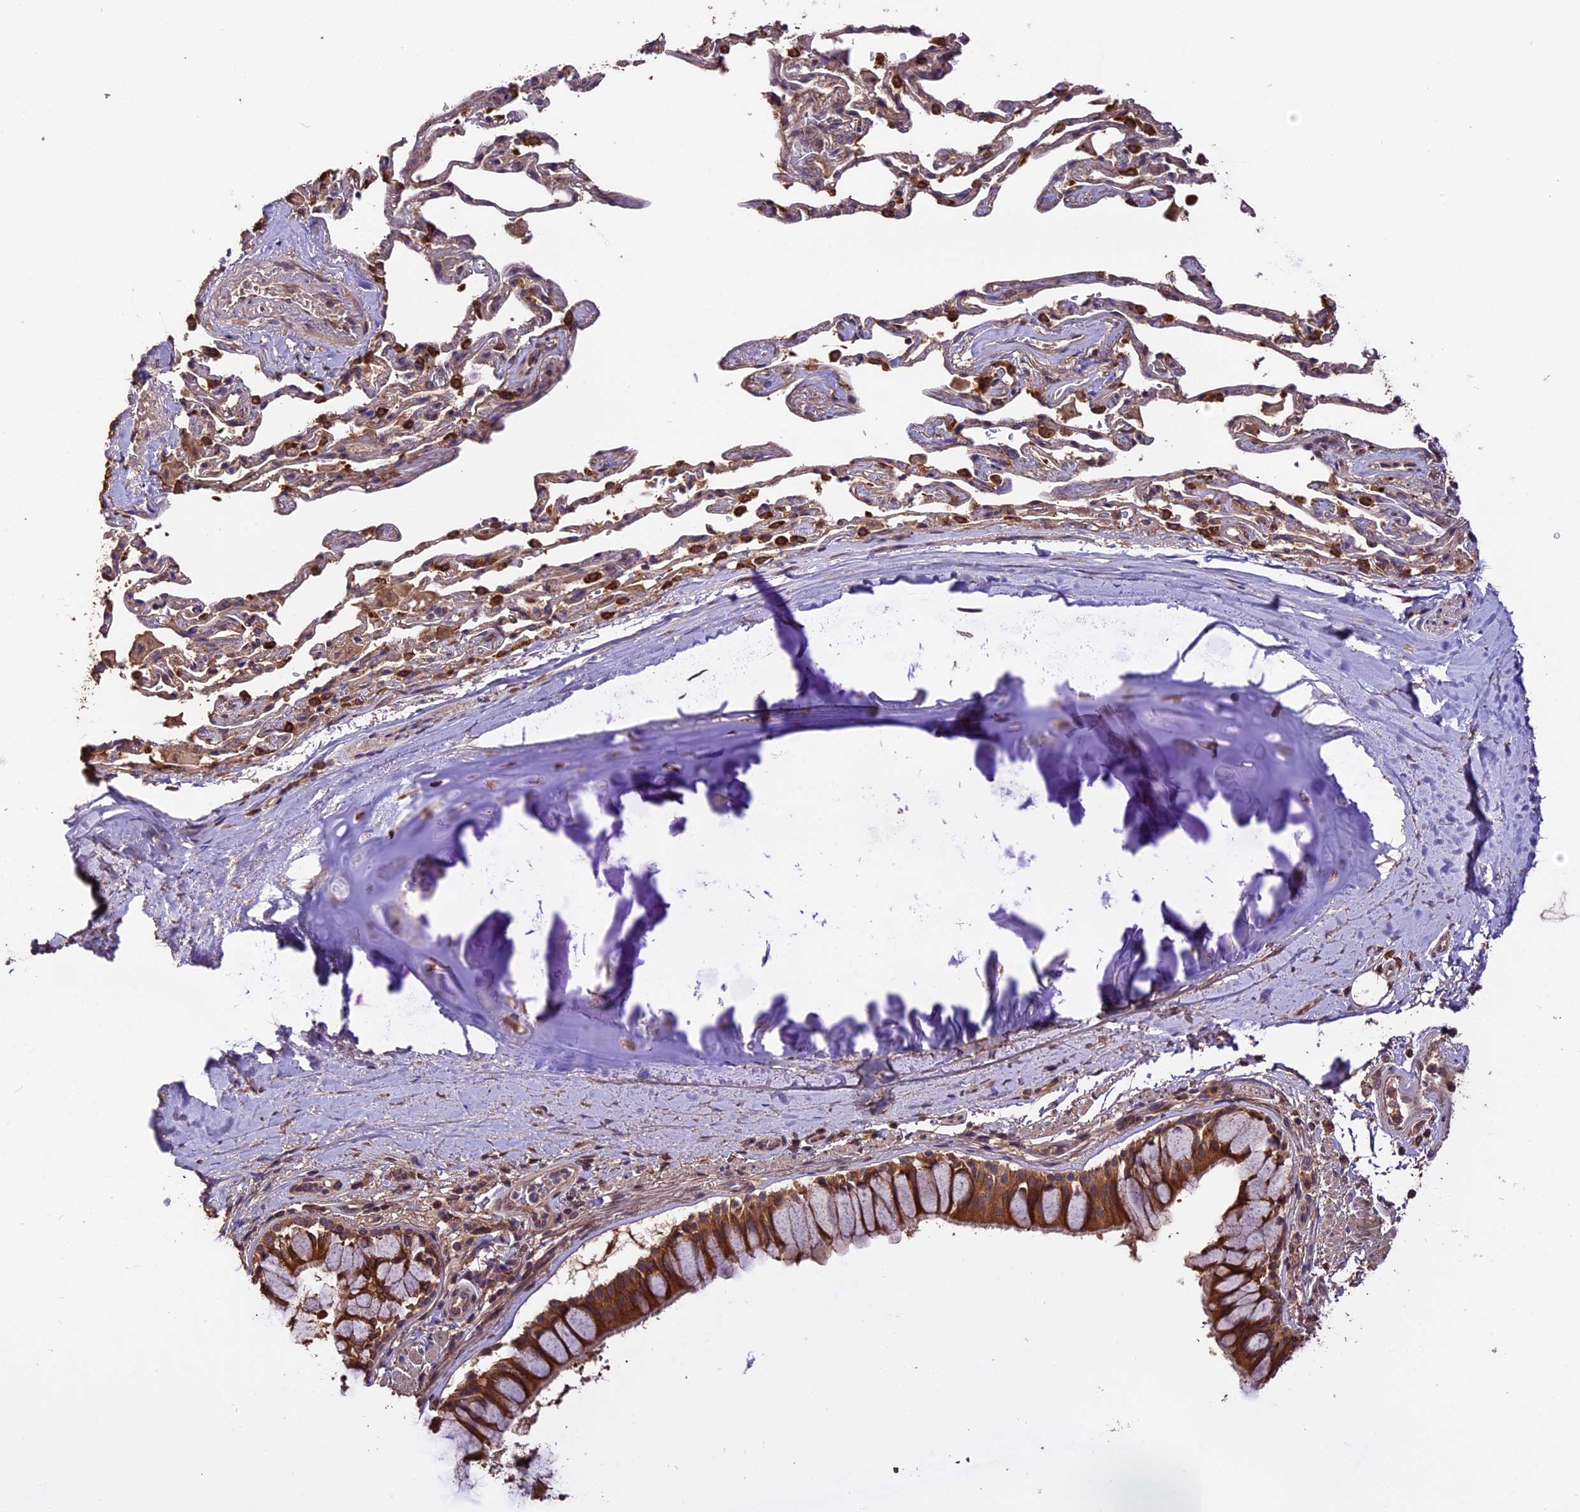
{"staining": {"intensity": "strong", "quantity": ">75%", "location": "cytoplasmic/membranous"}, "tissue": "bronchus", "cell_type": "Respiratory epithelial cells", "image_type": "normal", "snomed": [{"axis": "morphology", "description": "Normal tissue, NOS"}, {"axis": "topography", "description": "Cartilage tissue"}], "caption": "Human bronchus stained for a protein (brown) shows strong cytoplasmic/membranous positive positivity in about >75% of respiratory epithelial cells.", "gene": "TRMT1", "patient": {"sex": "male", "age": 63}}